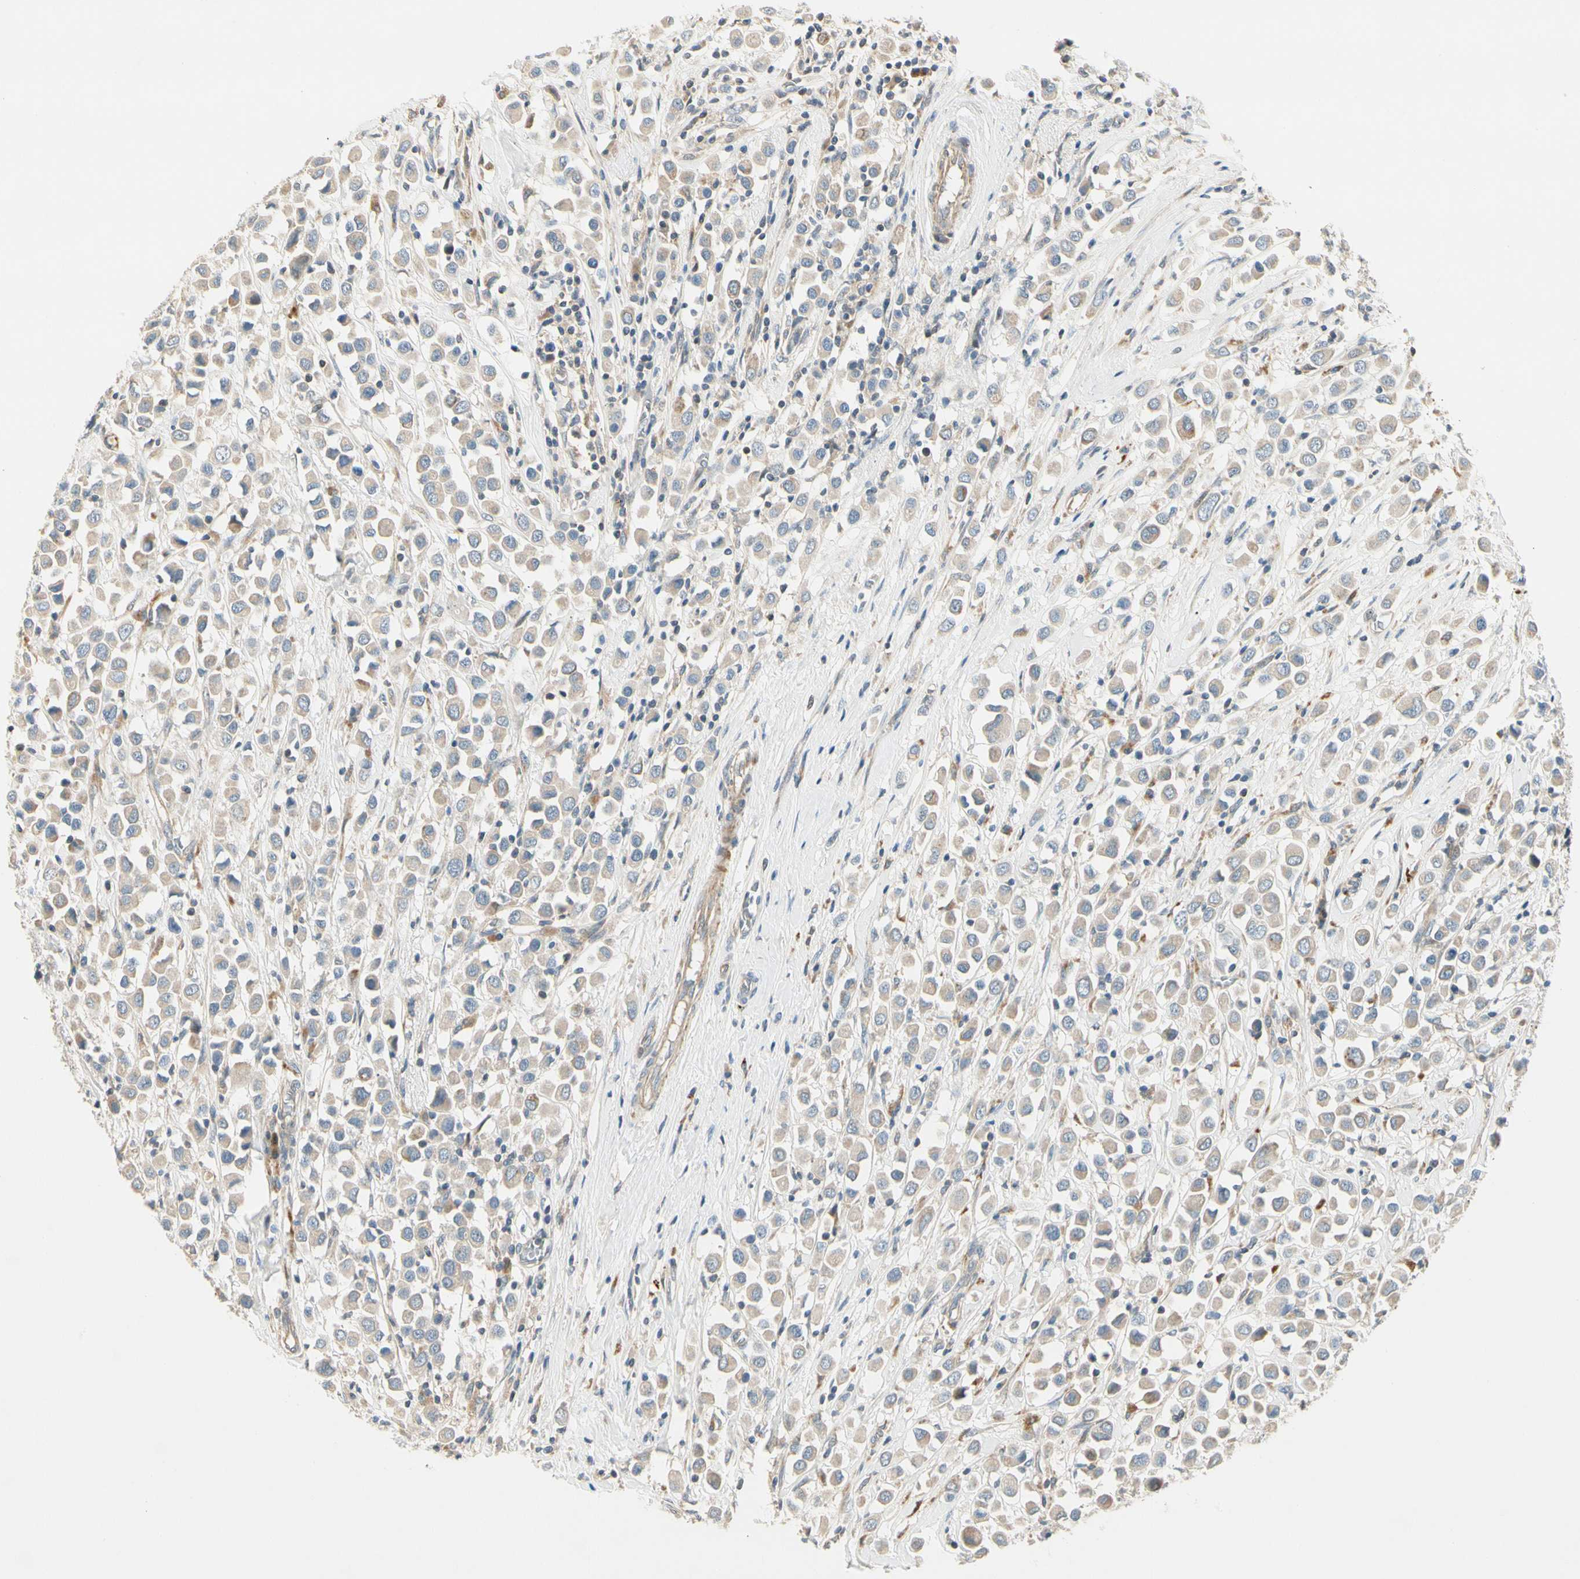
{"staining": {"intensity": "weak", "quantity": ">75%", "location": "cytoplasmic/membranous"}, "tissue": "breast cancer", "cell_type": "Tumor cells", "image_type": "cancer", "snomed": [{"axis": "morphology", "description": "Duct carcinoma"}, {"axis": "topography", "description": "Breast"}], "caption": "Infiltrating ductal carcinoma (breast) stained with immunohistochemistry reveals weak cytoplasmic/membranous positivity in approximately >75% of tumor cells.", "gene": "ADGRA3", "patient": {"sex": "female", "age": 61}}